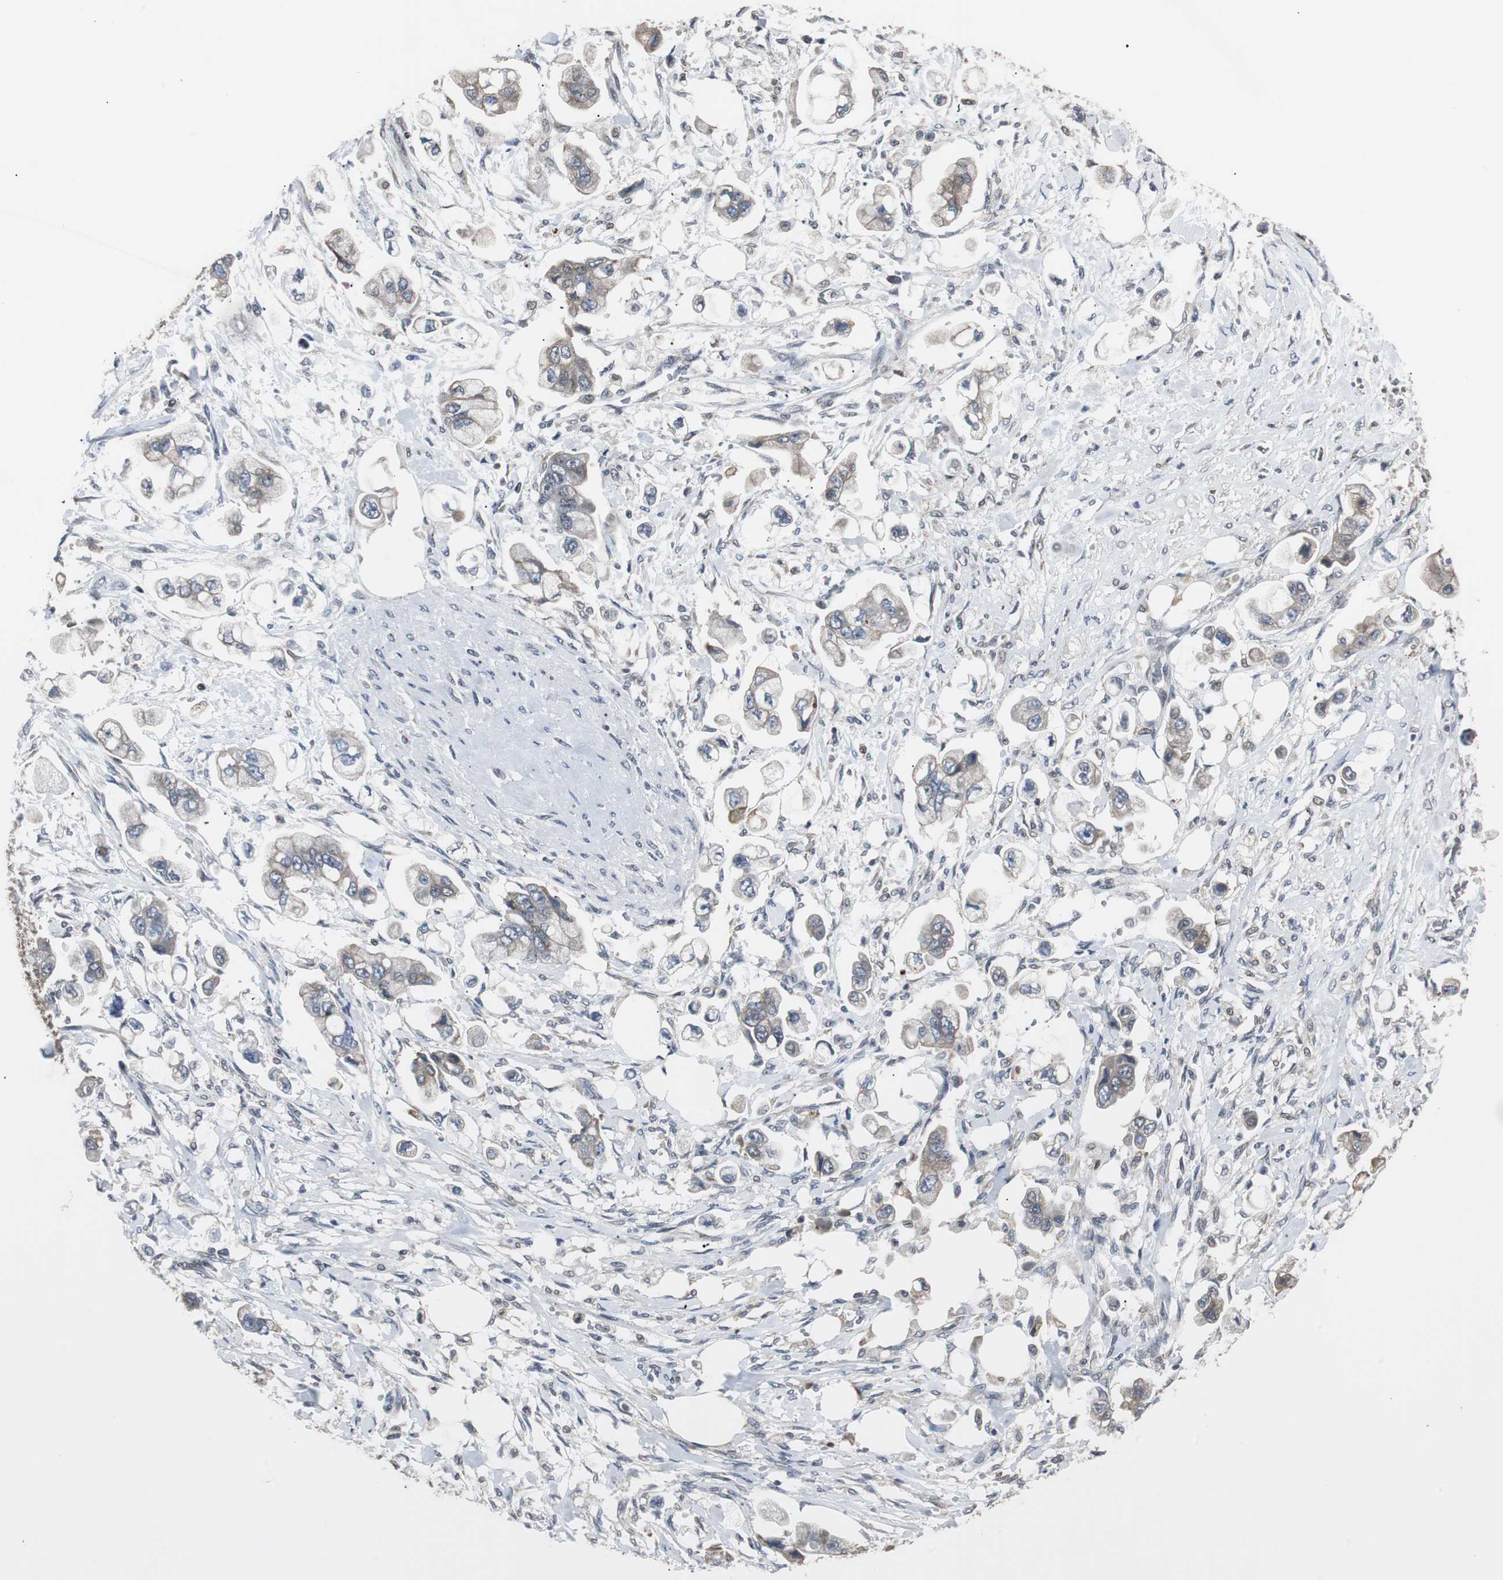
{"staining": {"intensity": "weak", "quantity": ">75%", "location": "cytoplasmic/membranous"}, "tissue": "stomach cancer", "cell_type": "Tumor cells", "image_type": "cancer", "snomed": [{"axis": "morphology", "description": "Adenocarcinoma, NOS"}, {"axis": "topography", "description": "Stomach"}], "caption": "The micrograph demonstrates immunohistochemical staining of stomach cancer (adenocarcinoma). There is weak cytoplasmic/membranous staining is seen in about >75% of tumor cells. Using DAB (brown) and hematoxylin (blue) stains, captured at high magnification using brightfield microscopy.", "gene": "TERF2IP", "patient": {"sex": "male", "age": 62}}